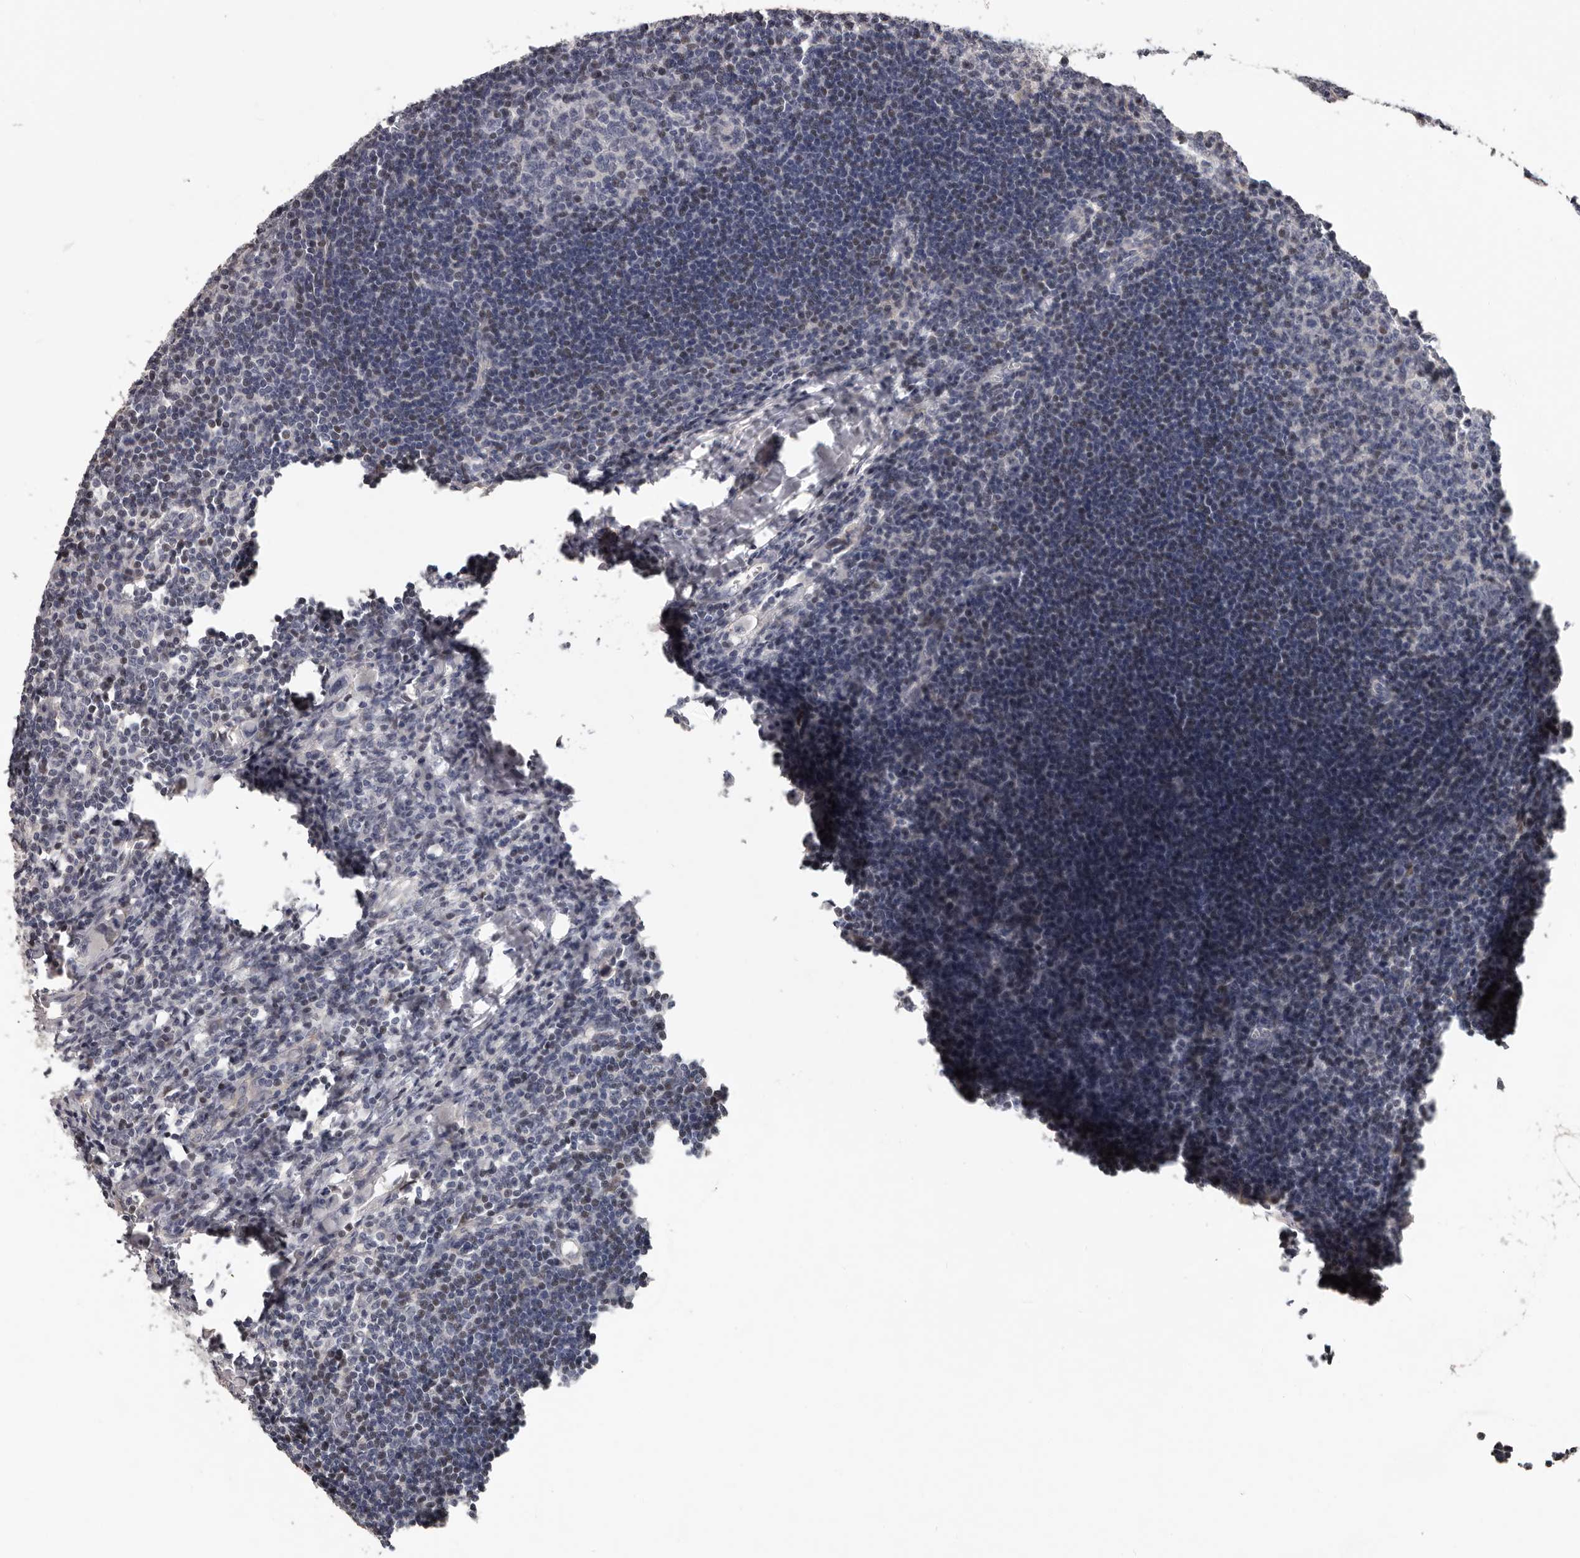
{"staining": {"intensity": "negative", "quantity": "none", "location": "none"}, "tissue": "lymph node", "cell_type": "Germinal center cells", "image_type": "normal", "snomed": [{"axis": "morphology", "description": "Normal tissue, NOS"}, {"axis": "morphology", "description": "Malignant melanoma, Metastatic site"}, {"axis": "topography", "description": "Lymph node"}], "caption": "Immunohistochemistry (IHC) of normal lymph node exhibits no positivity in germinal center cells.", "gene": "RNF217", "patient": {"sex": "male", "age": 41}}